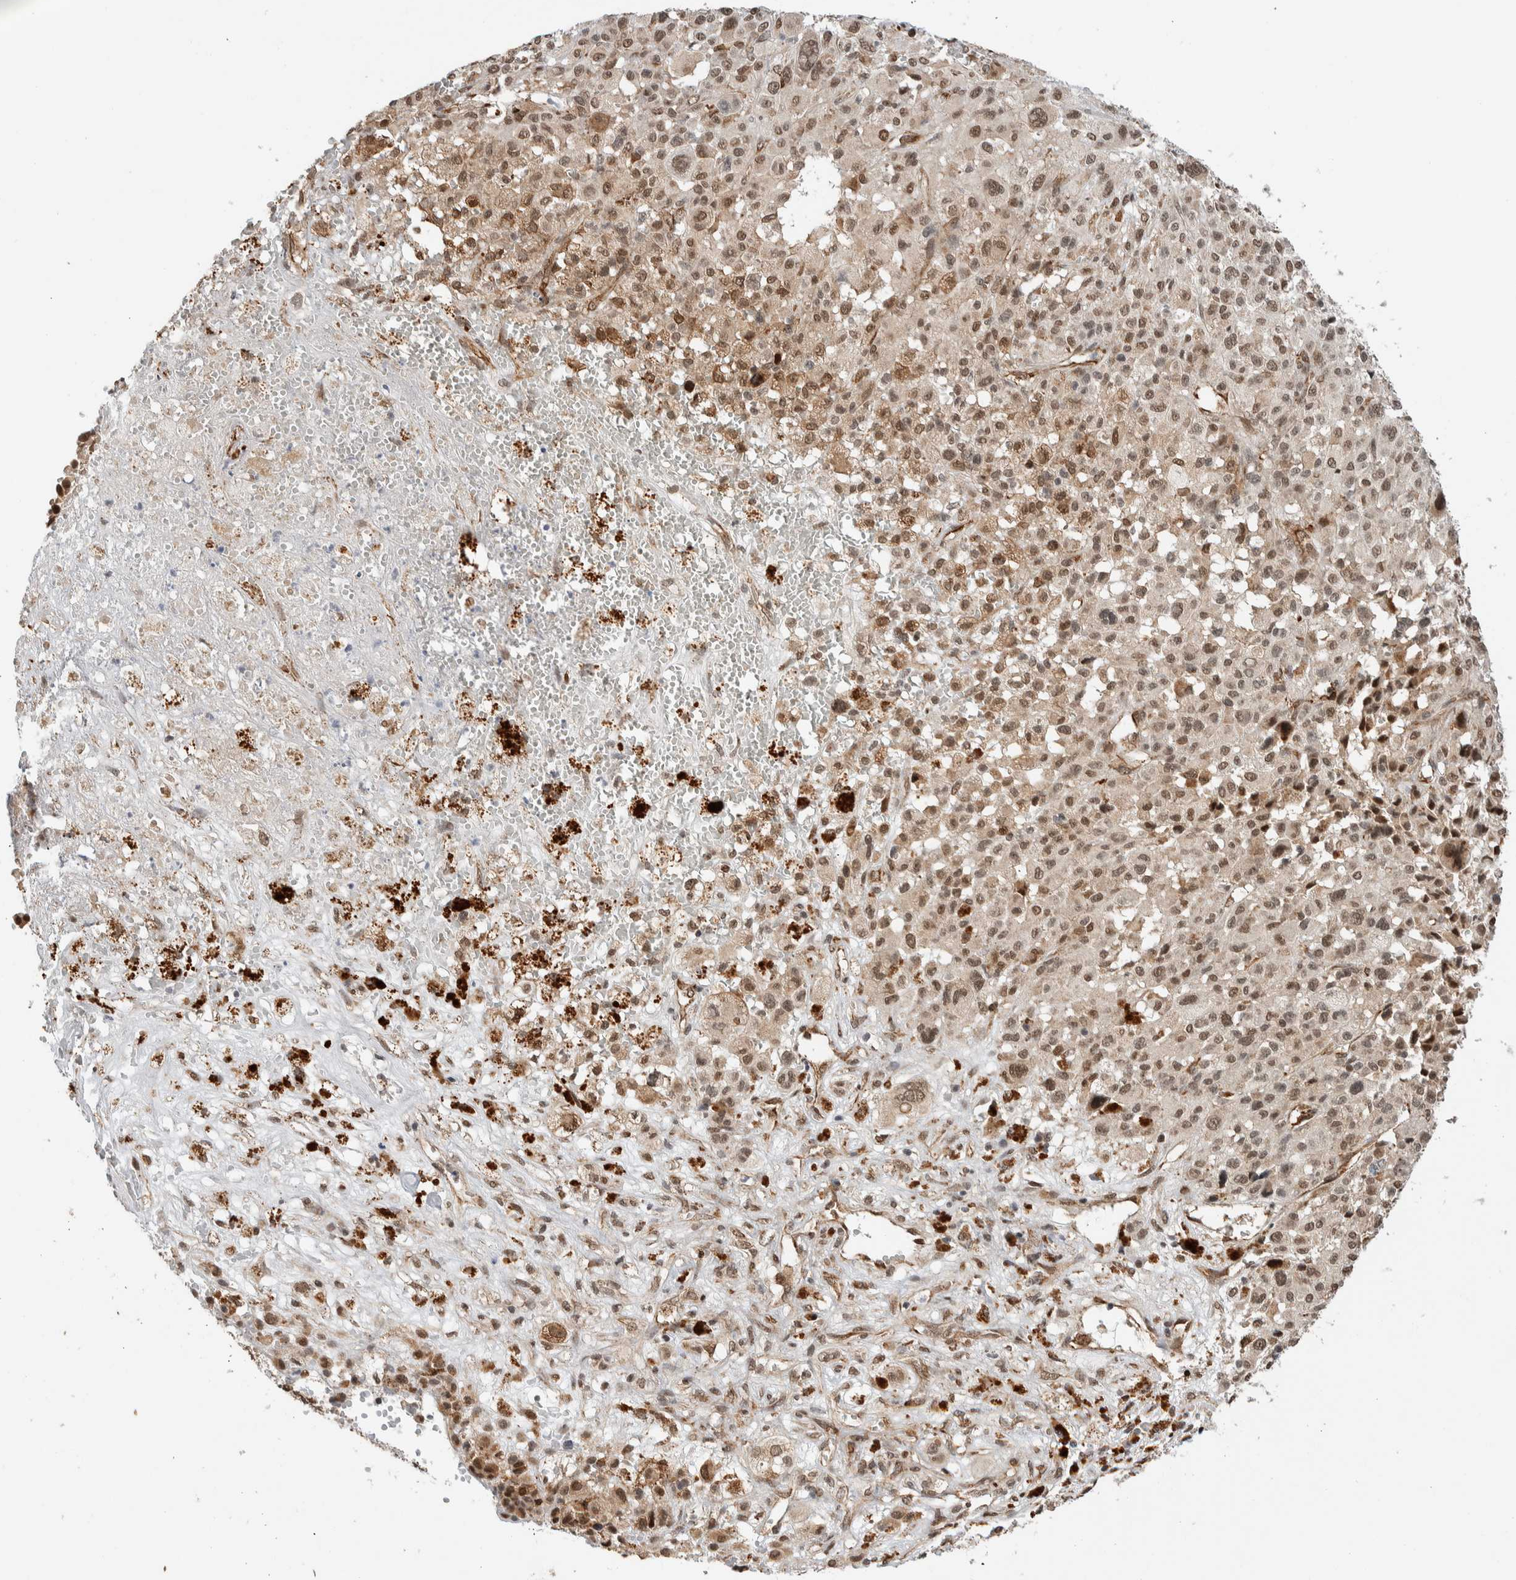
{"staining": {"intensity": "weak", "quantity": ">75%", "location": "cytoplasmic/membranous,nuclear"}, "tissue": "melanoma", "cell_type": "Tumor cells", "image_type": "cancer", "snomed": [{"axis": "morphology", "description": "Malignant melanoma, Metastatic site"}, {"axis": "topography", "description": "Skin"}], "caption": "Immunohistochemistry (IHC) (DAB (3,3'-diaminobenzidine)) staining of malignant melanoma (metastatic site) displays weak cytoplasmic/membranous and nuclear protein positivity in about >75% of tumor cells.", "gene": "TNRC18", "patient": {"sex": "female", "age": 74}}